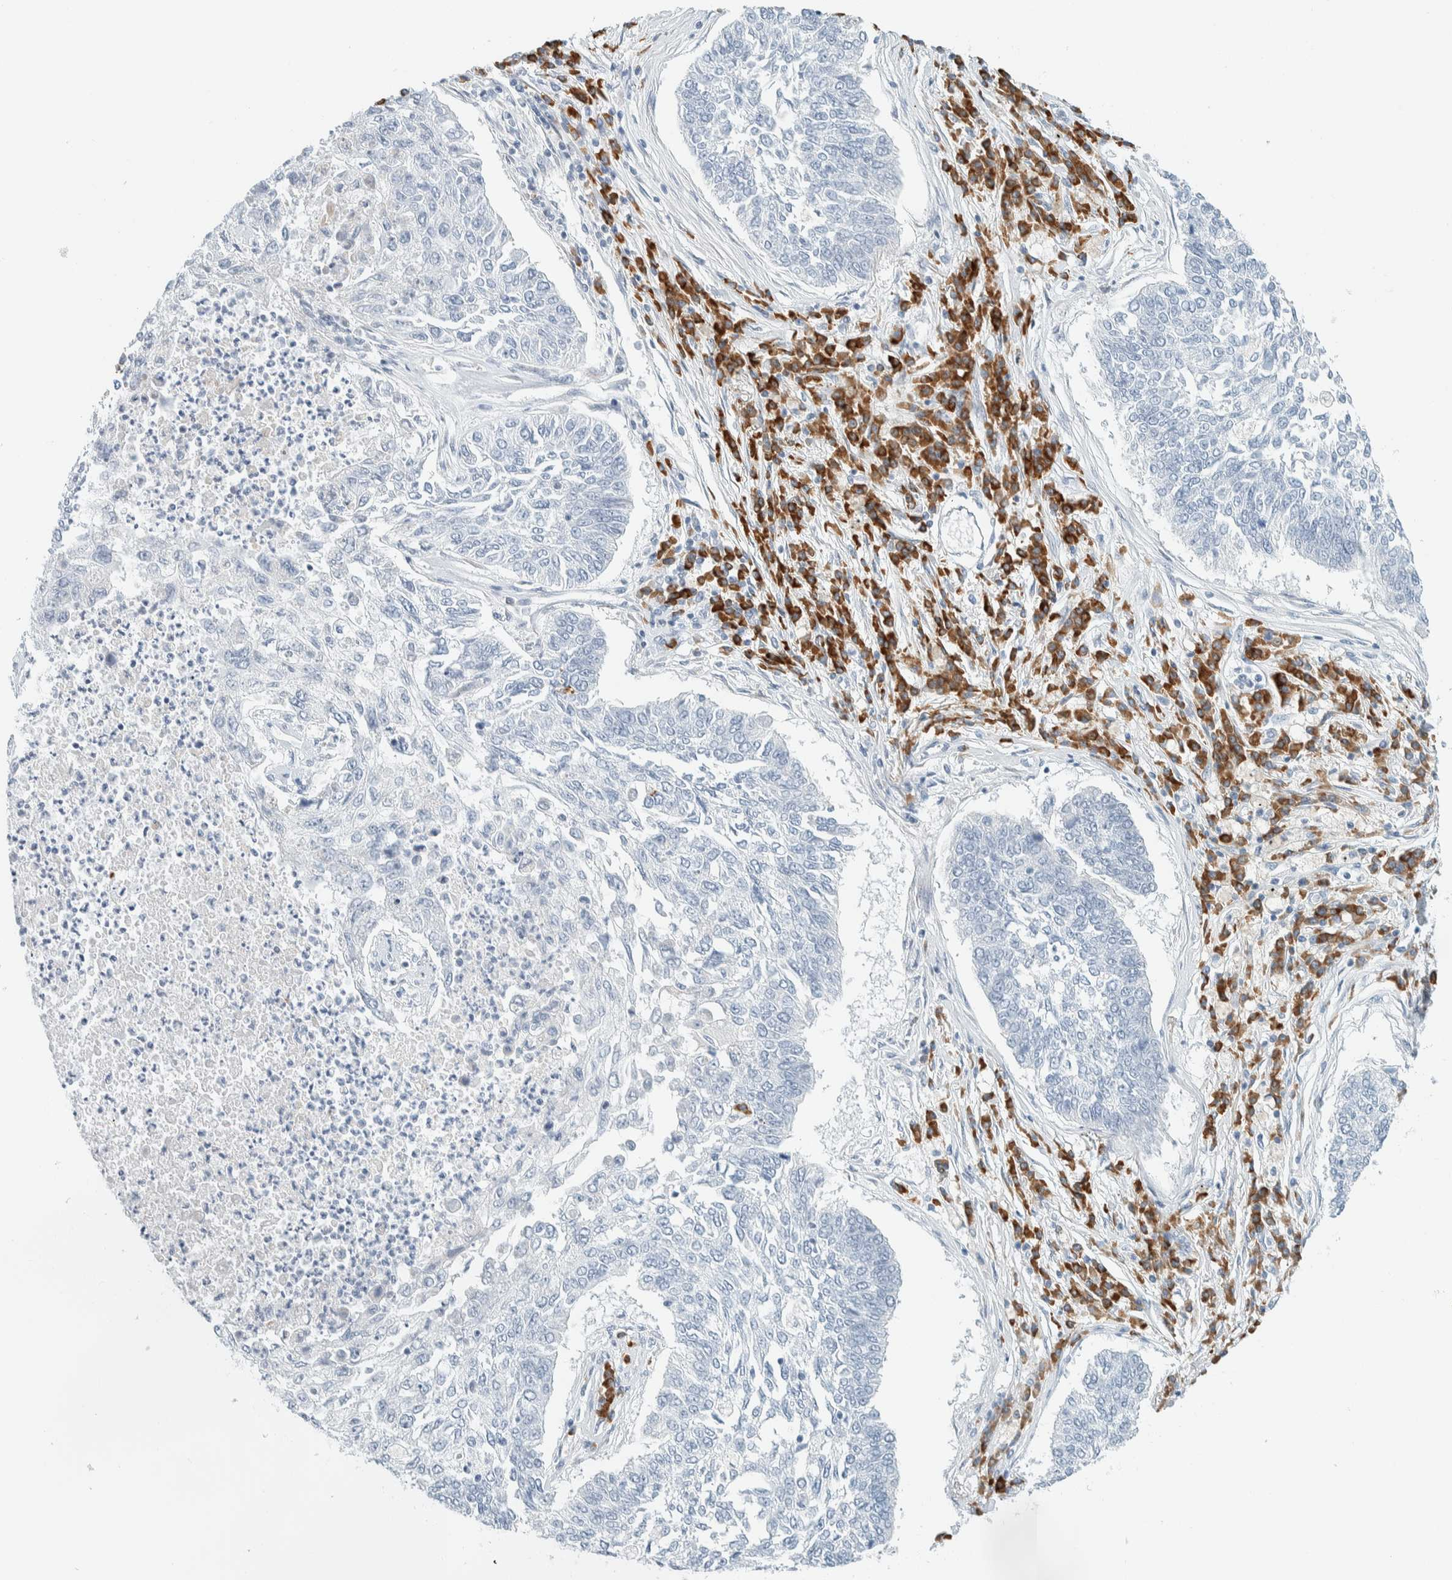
{"staining": {"intensity": "negative", "quantity": "none", "location": "none"}, "tissue": "lung cancer", "cell_type": "Tumor cells", "image_type": "cancer", "snomed": [{"axis": "morphology", "description": "Normal tissue, NOS"}, {"axis": "morphology", "description": "Squamous cell carcinoma, NOS"}, {"axis": "topography", "description": "Cartilage tissue"}, {"axis": "topography", "description": "Bronchus"}, {"axis": "topography", "description": "Lung"}], "caption": "Immunohistochemistry (IHC) of lung cancer displays no expression in tumor cells. (Stains: DAB (3,3'-diaminobenzidine) immunohistochemistry (IHC) with hematoxylin counter stain, Microscopy: brightfield microscopy at high magnification).", "gene": "ARHGAP27", "patient": {"sex": "female", "age": 49}}